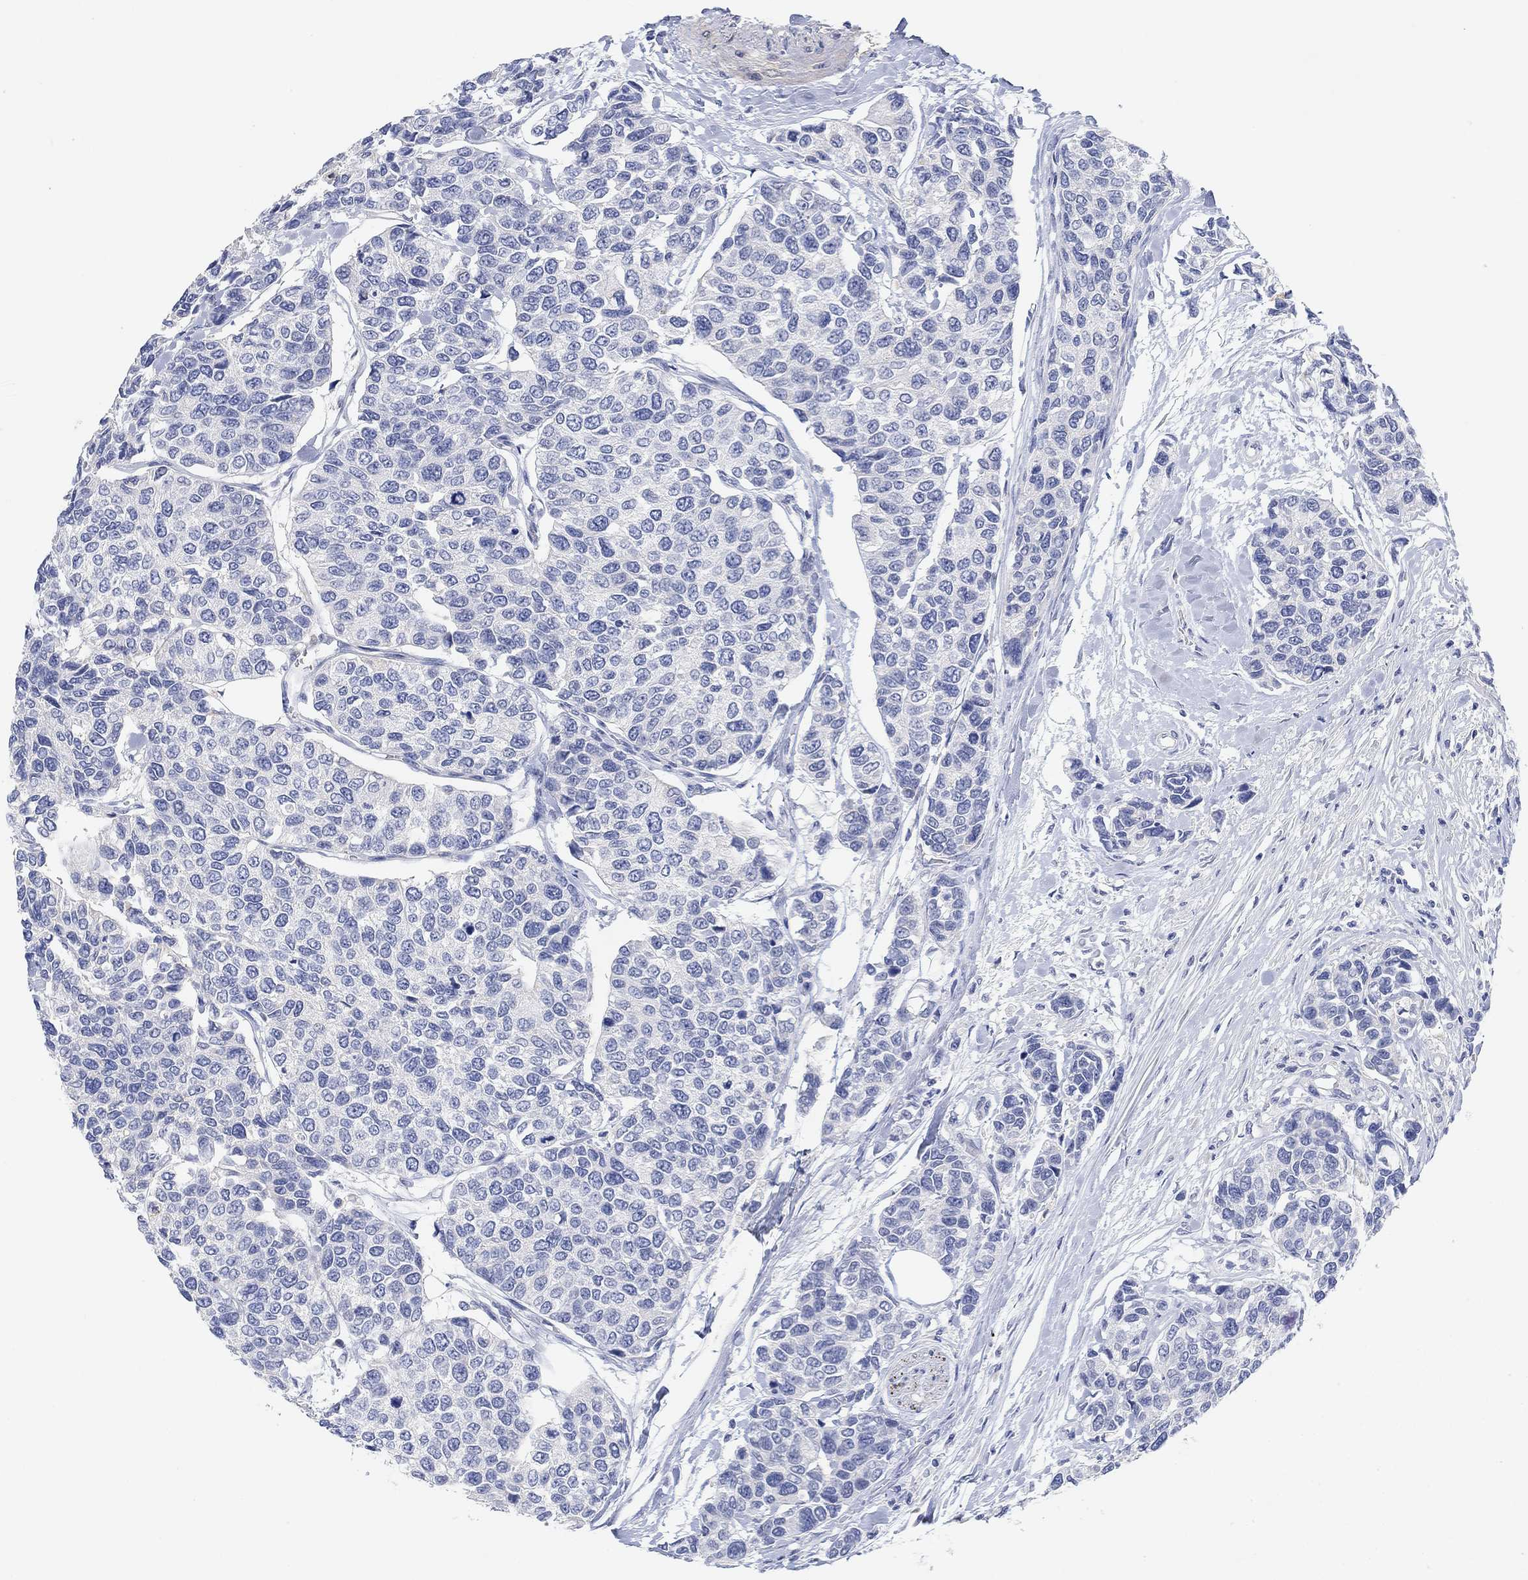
{"staining": {"intensity": "negative", "quantity": "none", "location": "none"}, "tissue": "urothelial cancer", "cell_type": "Tumor cells", "image_type": "cancer", "snomed": [{"axis": "morphology", "description": "Urothelial carcinoma, High grade"}, {"axis": "topography", "description": "Urinary bladder"}], "caption": "Tumor cells are negative for brown protein staining in urothelial cancer. The staining is performed using DAB (3,3'-diaminobenzidine) brown chromogen with nuclei counter-stained in using hematoxylin.", "gene": "VAT1L", "patient": {"sex": "male", "age": 77}}